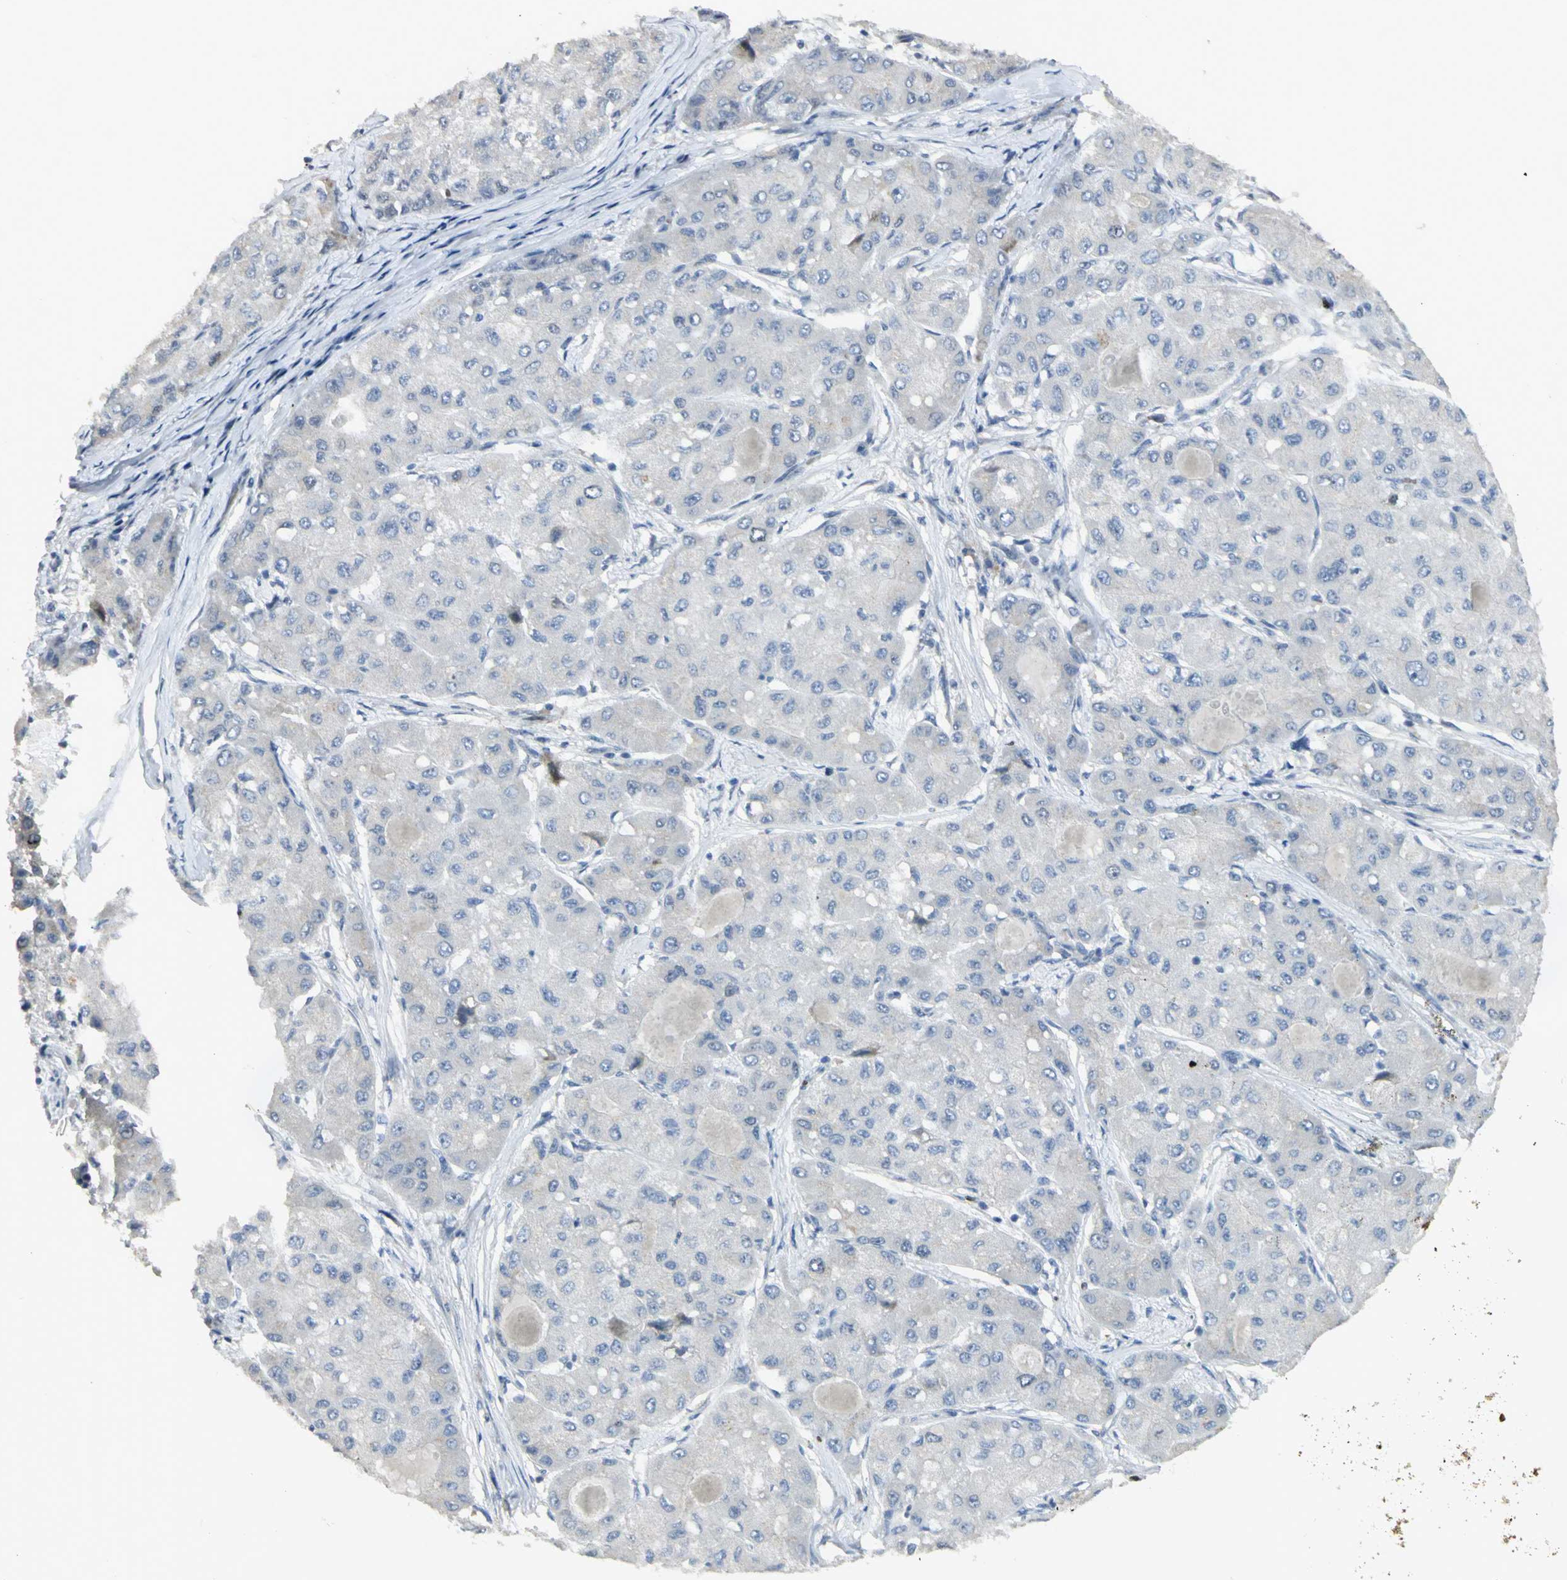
{"staining": {"intensity": "negative", "quantity": "none", "location": "none"}, "tissue": "liver cancer", "cell_type": "Tumor cells", "image_type": "cancer", "snomed": [{"axis": "morphology", "description": "Carcinoma, Hepatocellular, NOS"}, {"axis": "topography", "description": "Liver"}], "caption": "Immunohistochemistry histopathology image of neoplastic tissue: human liver hepatocellular carcinoma stained with DAB exhibits no significant protein positivity in tumor cells.", "gene": "BCL6", "patient": {"sex": "male", "age": 80}}